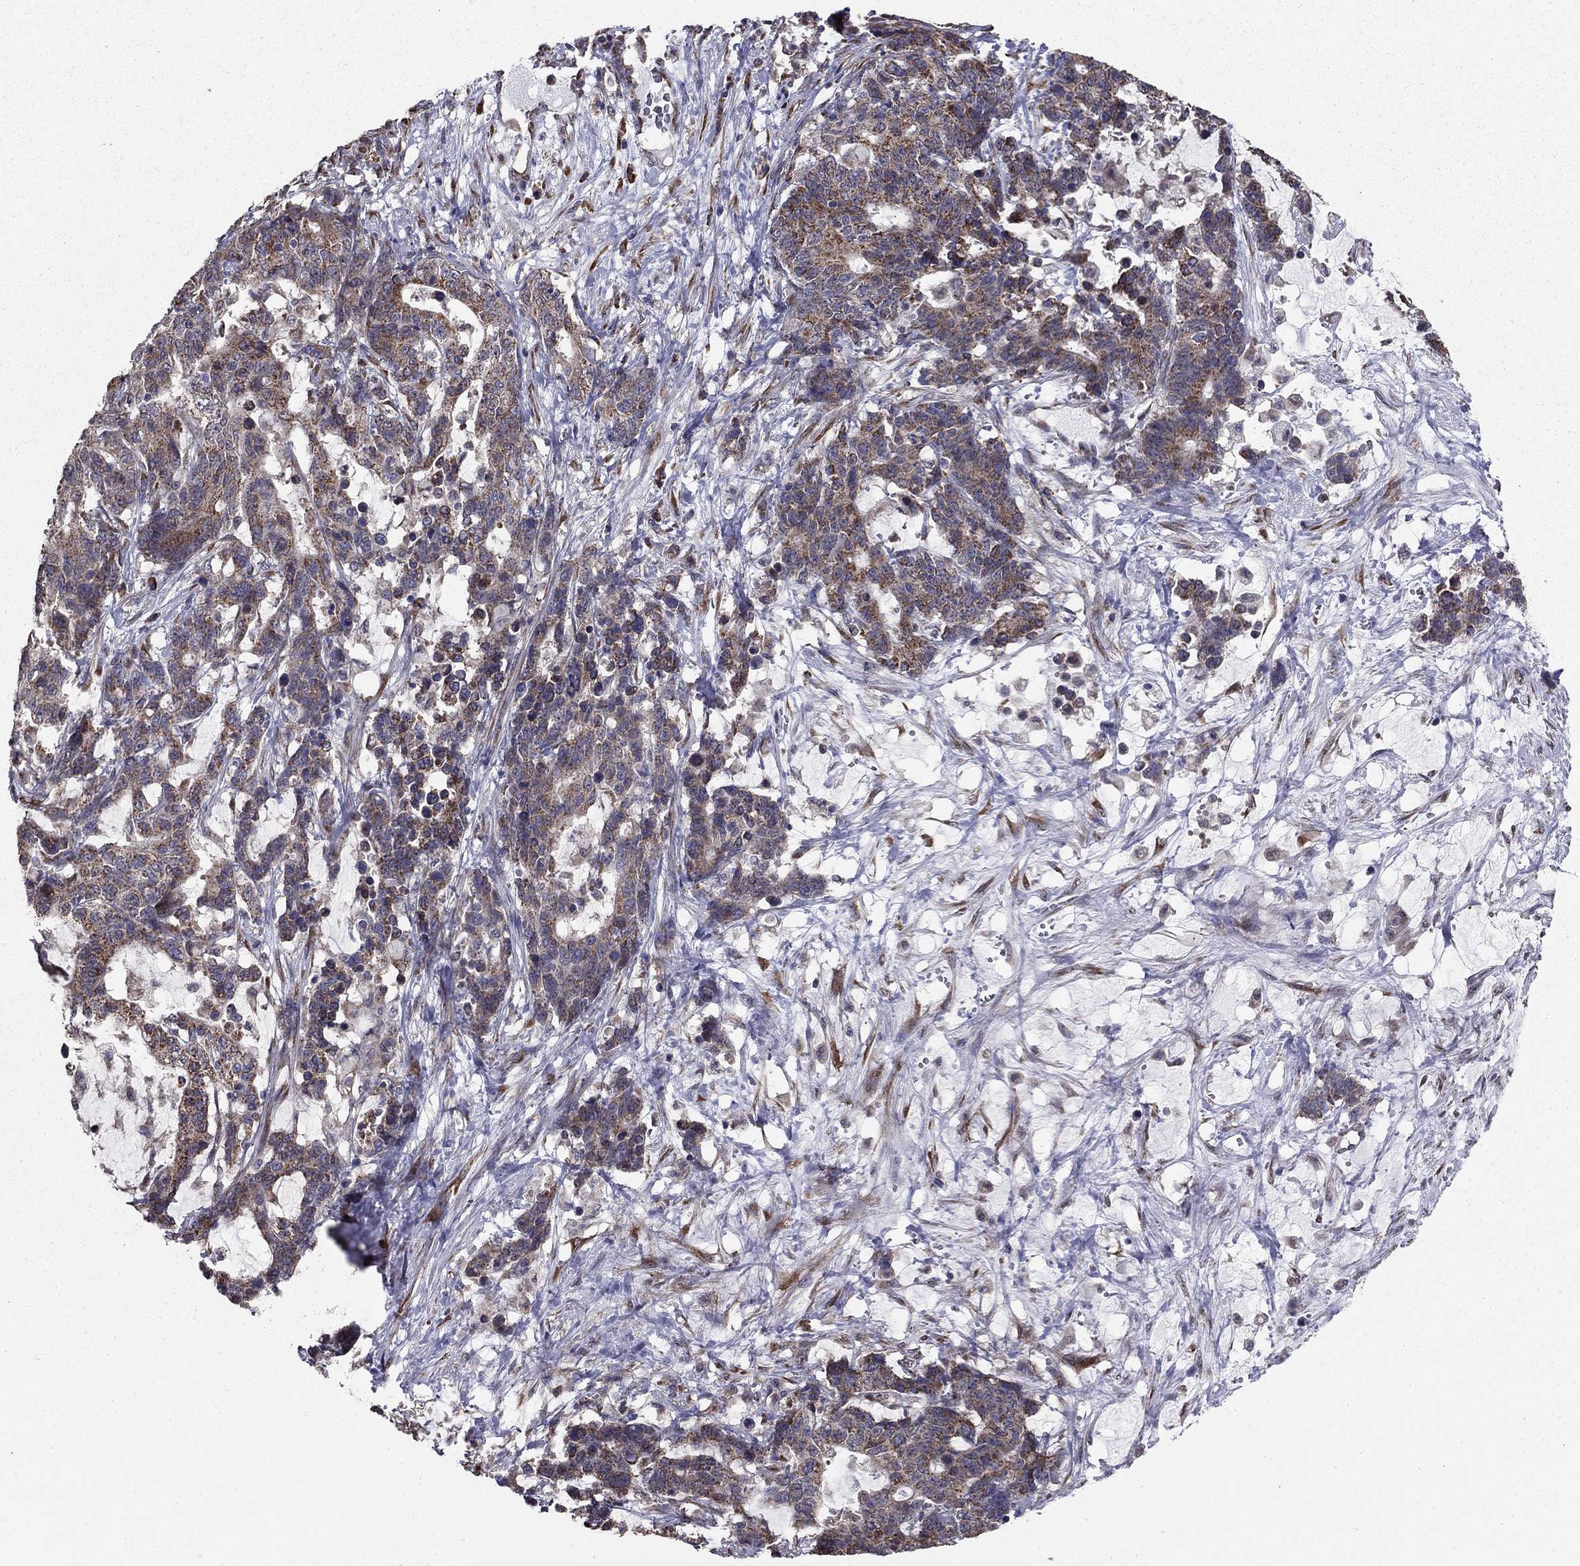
{"staining": {"intensity": "moderate", "quantity": ">75%", "location": "cytoplasmic/membranous"}, "tissue": "stomach cancer", "cell_type": "Tumor cells", "image_type": "cancer", "snomed": [{"axis": "morphology", "description": "Normal tissue, NOS"}, {"axis": "morphology", "description": "Adenocarcinoma, NOS"}, {"axis": "topography", "description": "Stomach"}], "caption": "The histopathology image shows staining of stomach cancer (adenocarcinoma), revealing moderate cytoplasmic/membranous protein staining (brown color) within tumor cells.", "gene": "NKIRAS1", "patient": {"sex": "female", "age": 64}}